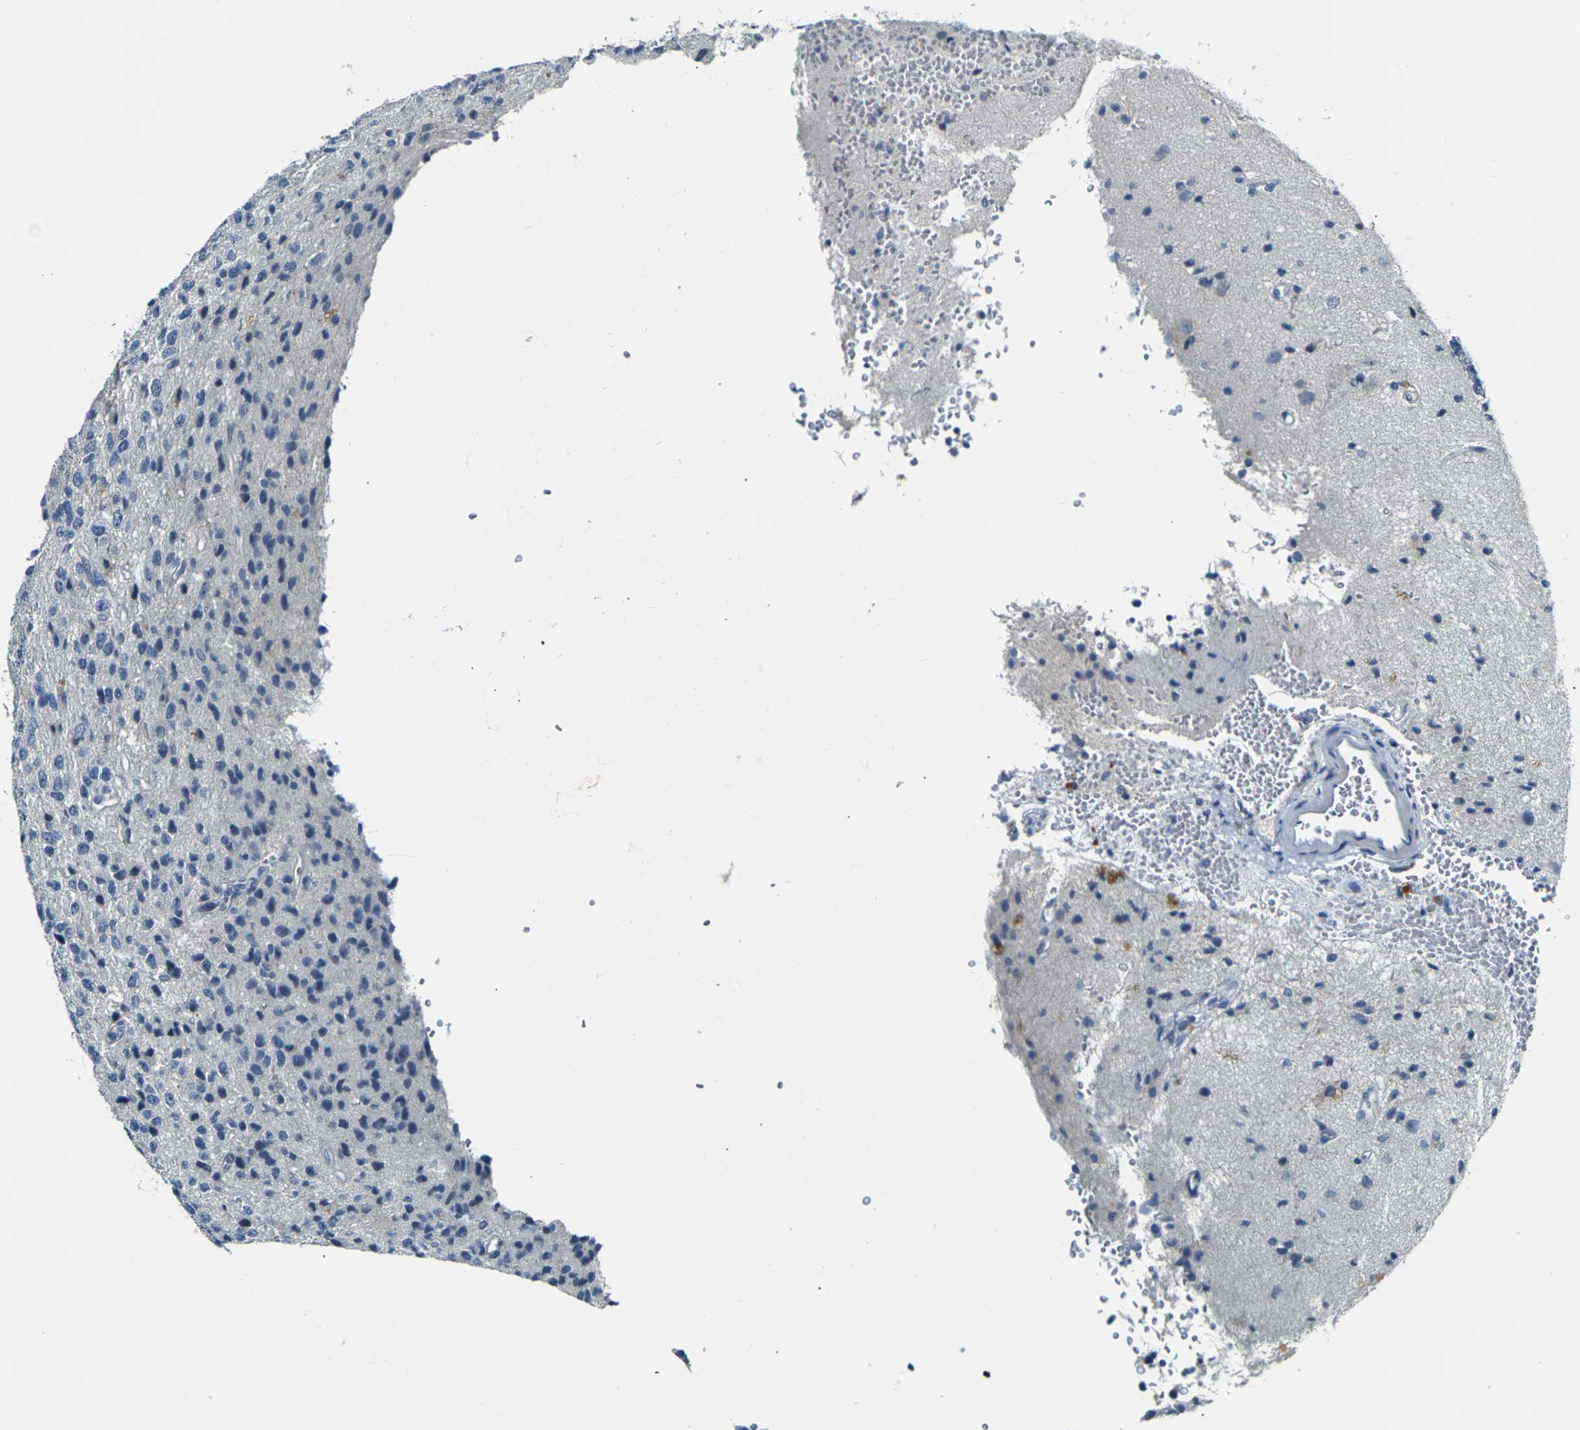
{"staining": {"intensity": "negative", "quantity": "none", "location": "none"}, "tissue": "glioma", "cell_type": "Tumor cells", "image_type": "cancer", "snomed": [{"axis": "morphology", "description": "Glioma, malignant, High grade"}, {"axis": "topography", "description": "pancreas cauda"}], "caption": "Immunohistochemical staining of human glioma exhibits no significant staining in tumor cells. (DAB (3,3'-diaminobenzidine) immunohistochemistry, high magnification).", "gene": "SHISAL2B", "patient": {"sex": "male", "age": 60}}